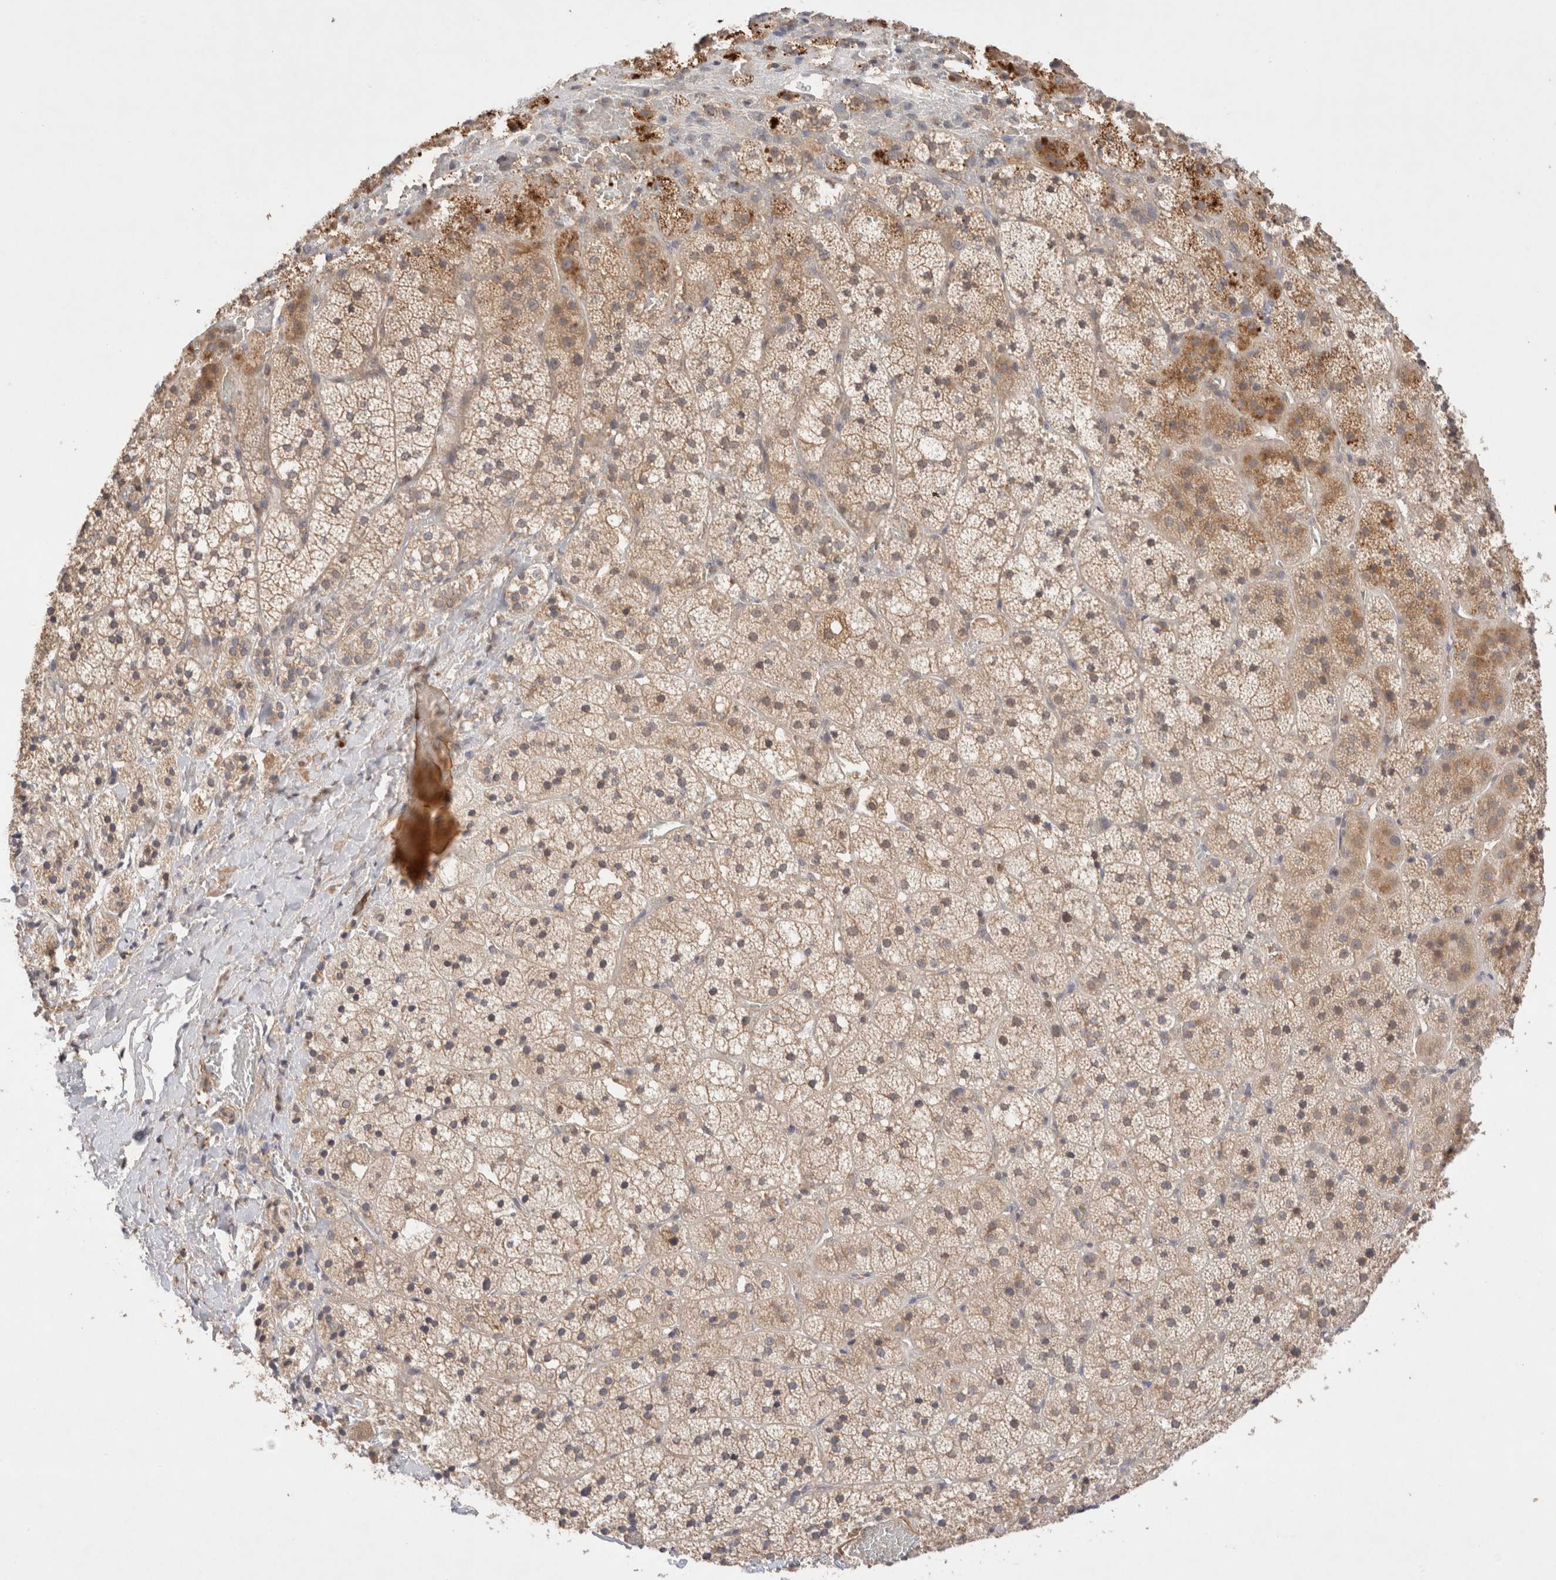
{"staining": {"intensity": "moderate", "quantity": ">75%", "location": "cytoplasmic/membranous"}, "tissue": "adrenal gland", "cell_type": "Glandular cells", "image_type": "normal", "snomed": [{"axis": "morphology", "description": "Normal tissue, NOS"}, {"axis": "topography", "description": "Adrenal gland"}], "caption": "High-magnification brightfield microscopy of normal adrenal gland stained with DAB (3,3'-diaminobenzidine) (brown) and counterstained with hematoxylin (blue). glandular cells exhibit moderate cytoplasmic/membranous expression is present in about>75% of cells.", "gene": "CARNMT1", "patient": {"sex": "female", "age": 44}}